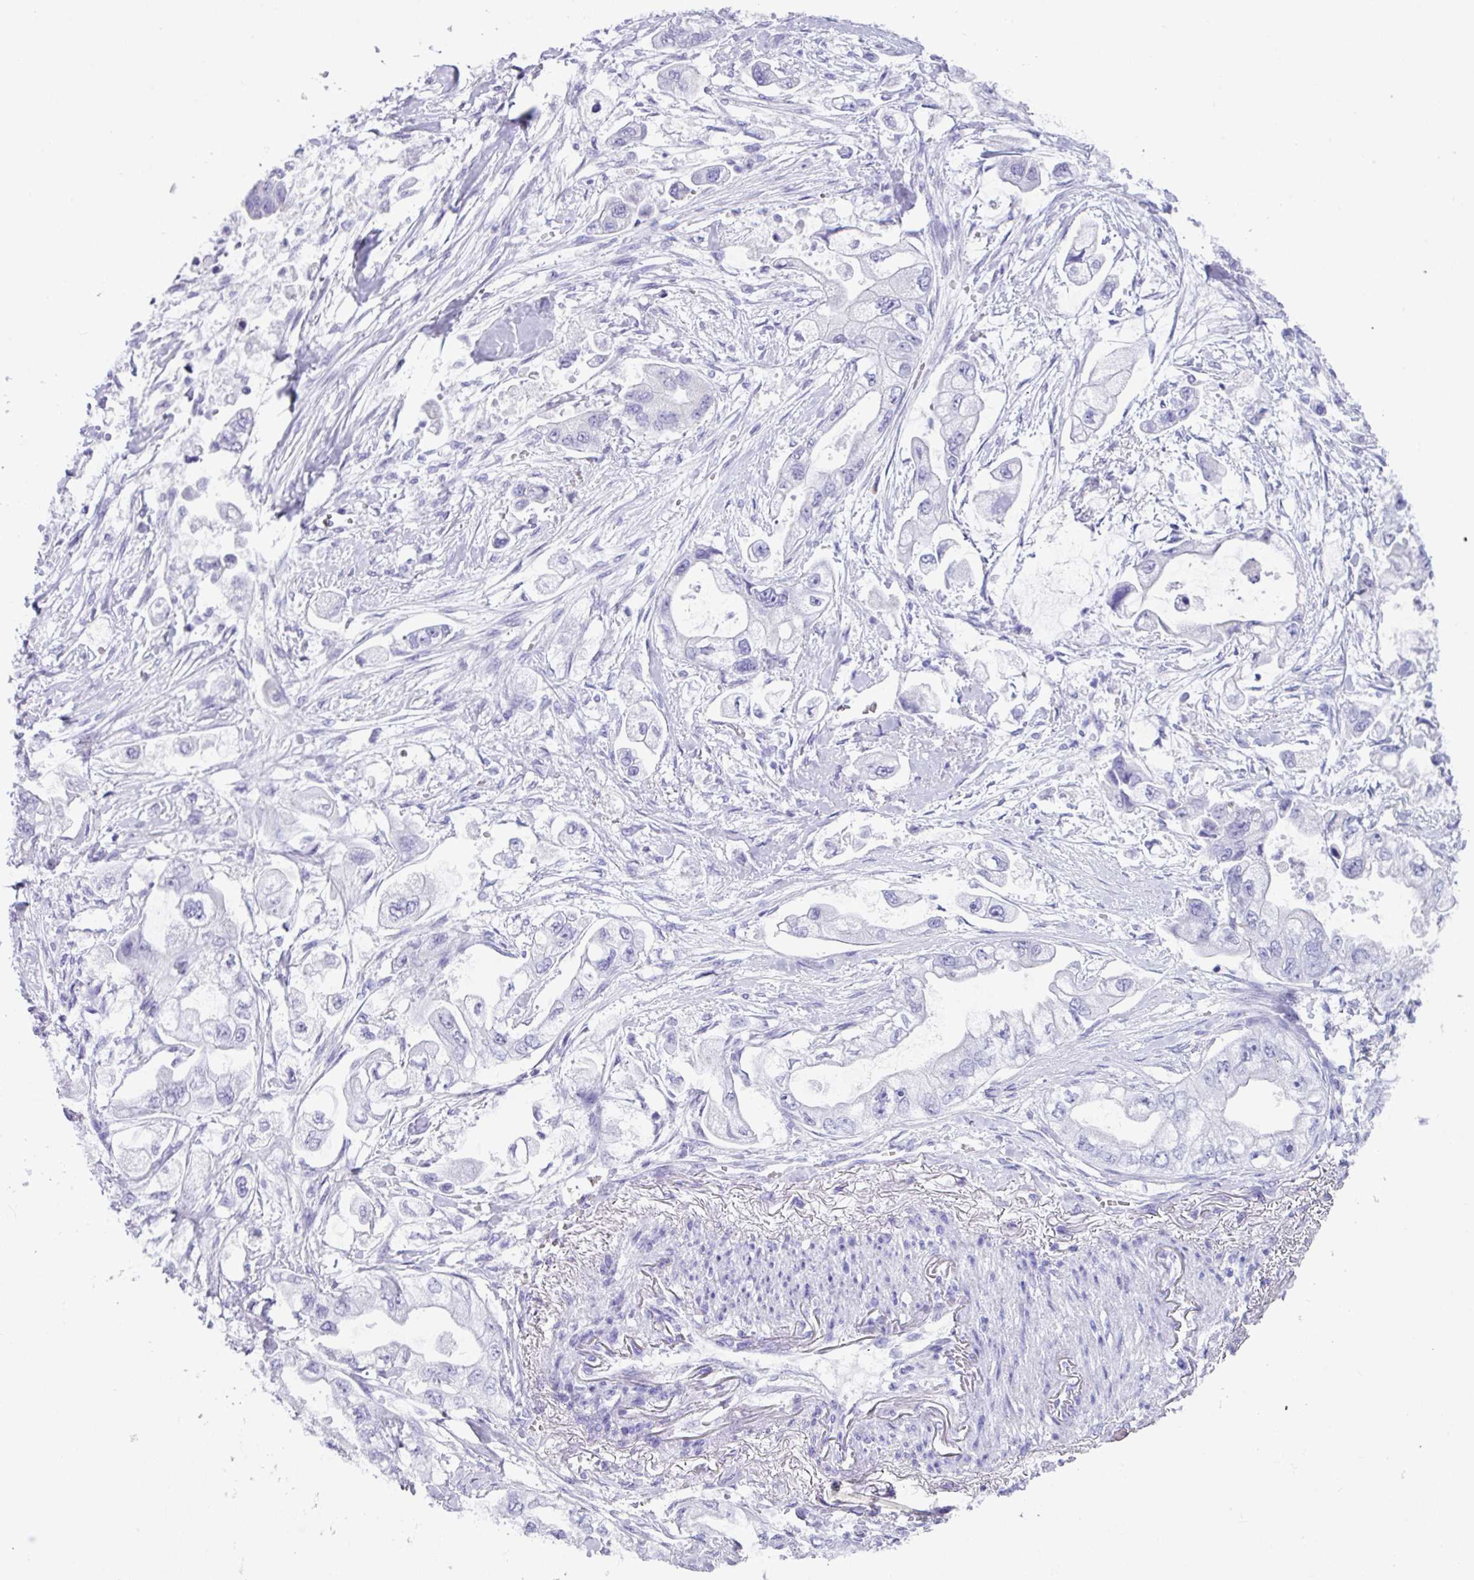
{"staining": {"intensity": "negative", "quantity": "none", "location": "none"}, "tissue": "stomach cancer", "cell_type": "Tumor cells", "image_type": "cancer", "snomed": [{"axis": "morphology", "description": "Adenocarcinoma, NOS"}, {"axis": "topography", "description": "Stomach"}], "caption": "Stomach cancer (adenocarcinoma) was stained to show a protein in brown. There is no significant staining in tumor cells. The staining is performed using DAB (3,3'-diaminobenzidine) brown chromogen with nuclei counter-stained in using hematoxylin.", "gene": "ZNF524", "patient": {"sex": "male", "age": 62}}